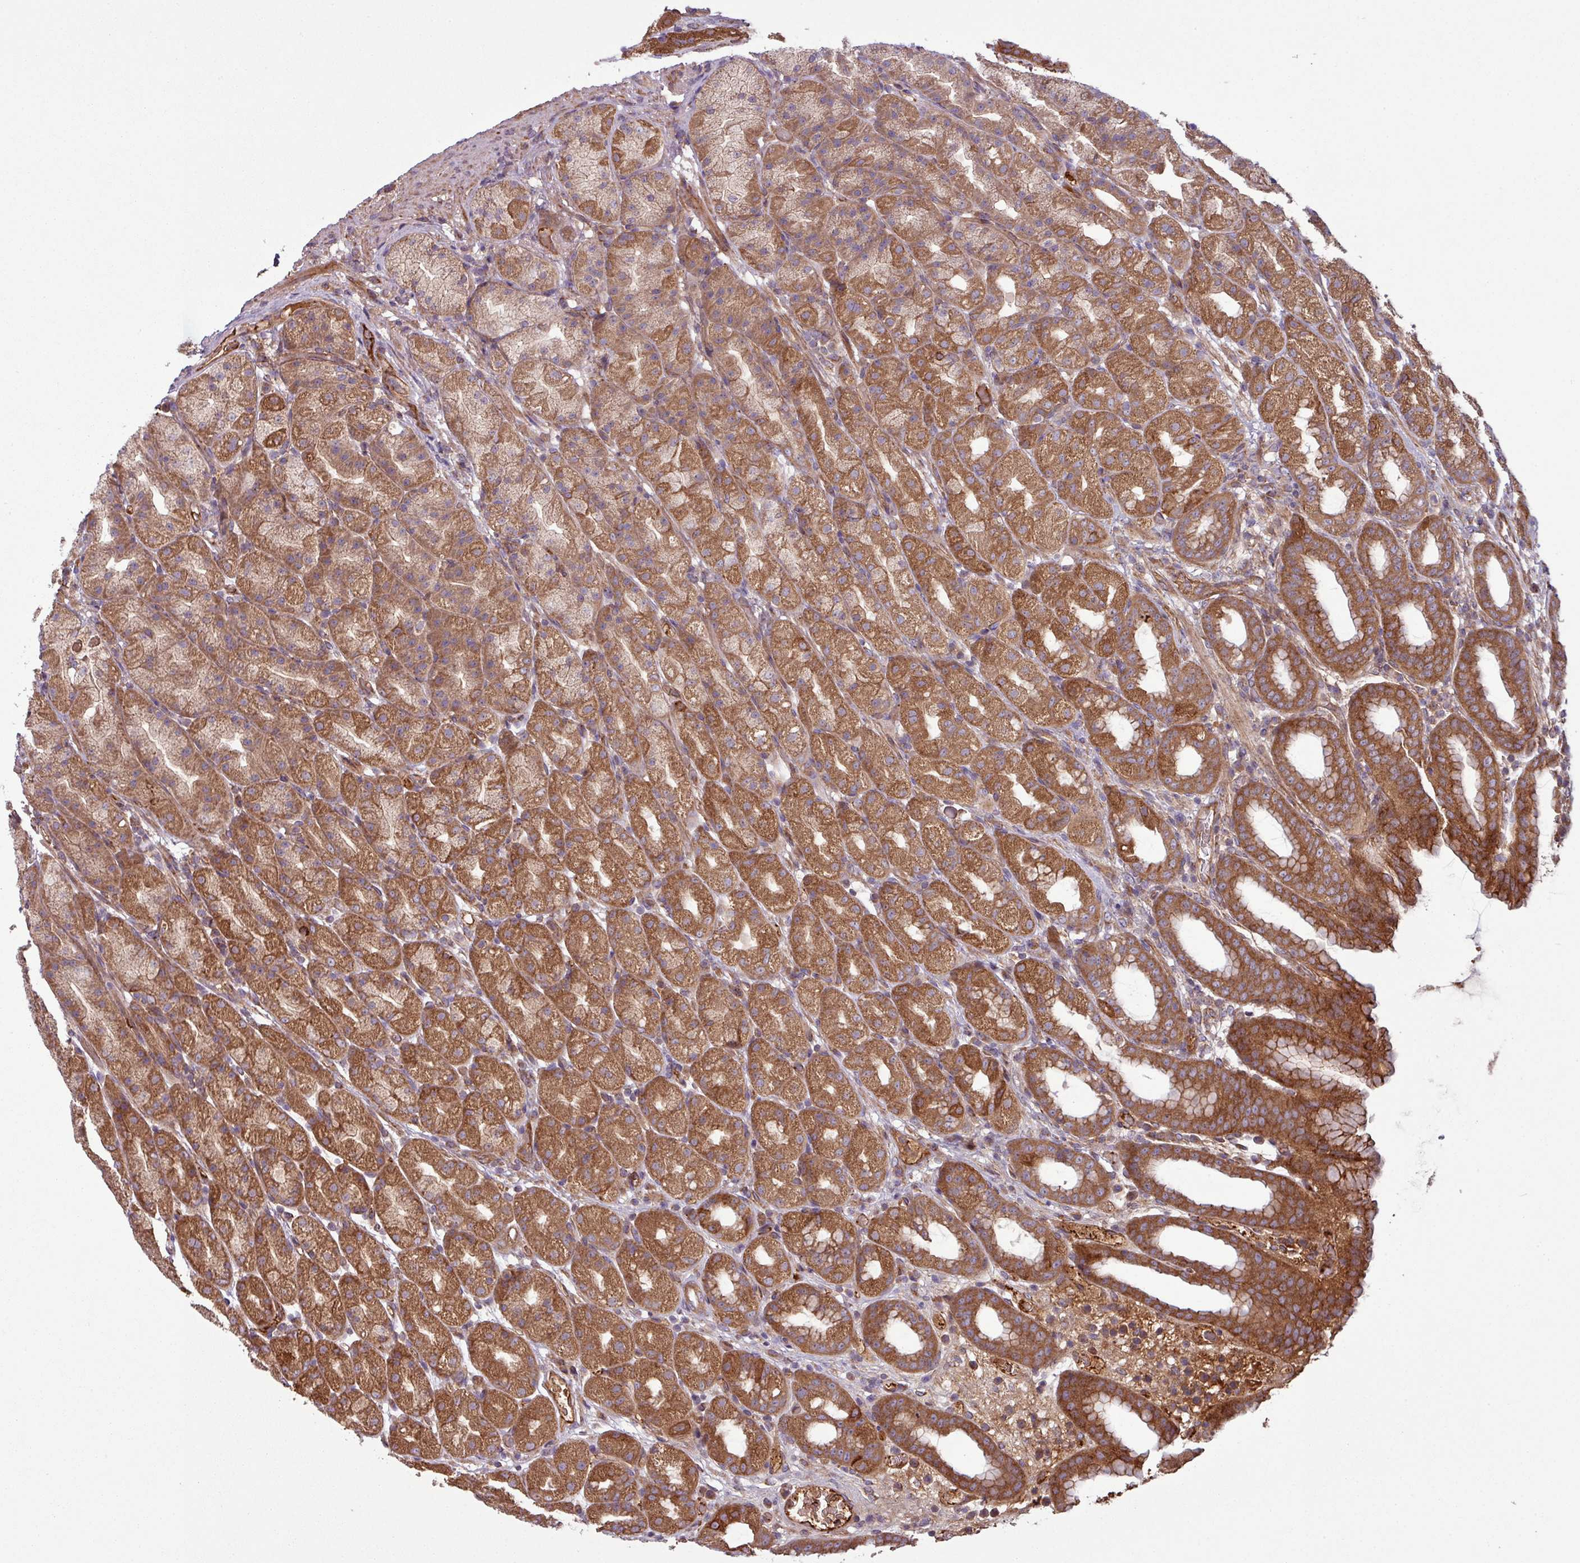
{"staining": {"intensity": "strong", "quantity": ">75%", "location": "cytoplasmic/membranous"}, "tissue": "stomach", "cell_type": "Glandular cells", "image_type": "normal", "snomed": [{"axis": "morphology", "description": "Normal tissue, NOS"}, {"axis": "topography", "description": "Stomach, upper"}, {"axis": "topography", "description": "Stomach"}], "caption": "Stomach stained with IHC displays strong cytoplasmic/membranous staining in approximately >75% of glandular cells. (Stains: DAB in brown, nuclei in blue, Microscopy: brightfield microscopy at high magnification).", "gene": "SNRNP25", "patient": {"sex": "male", "age": 68}}